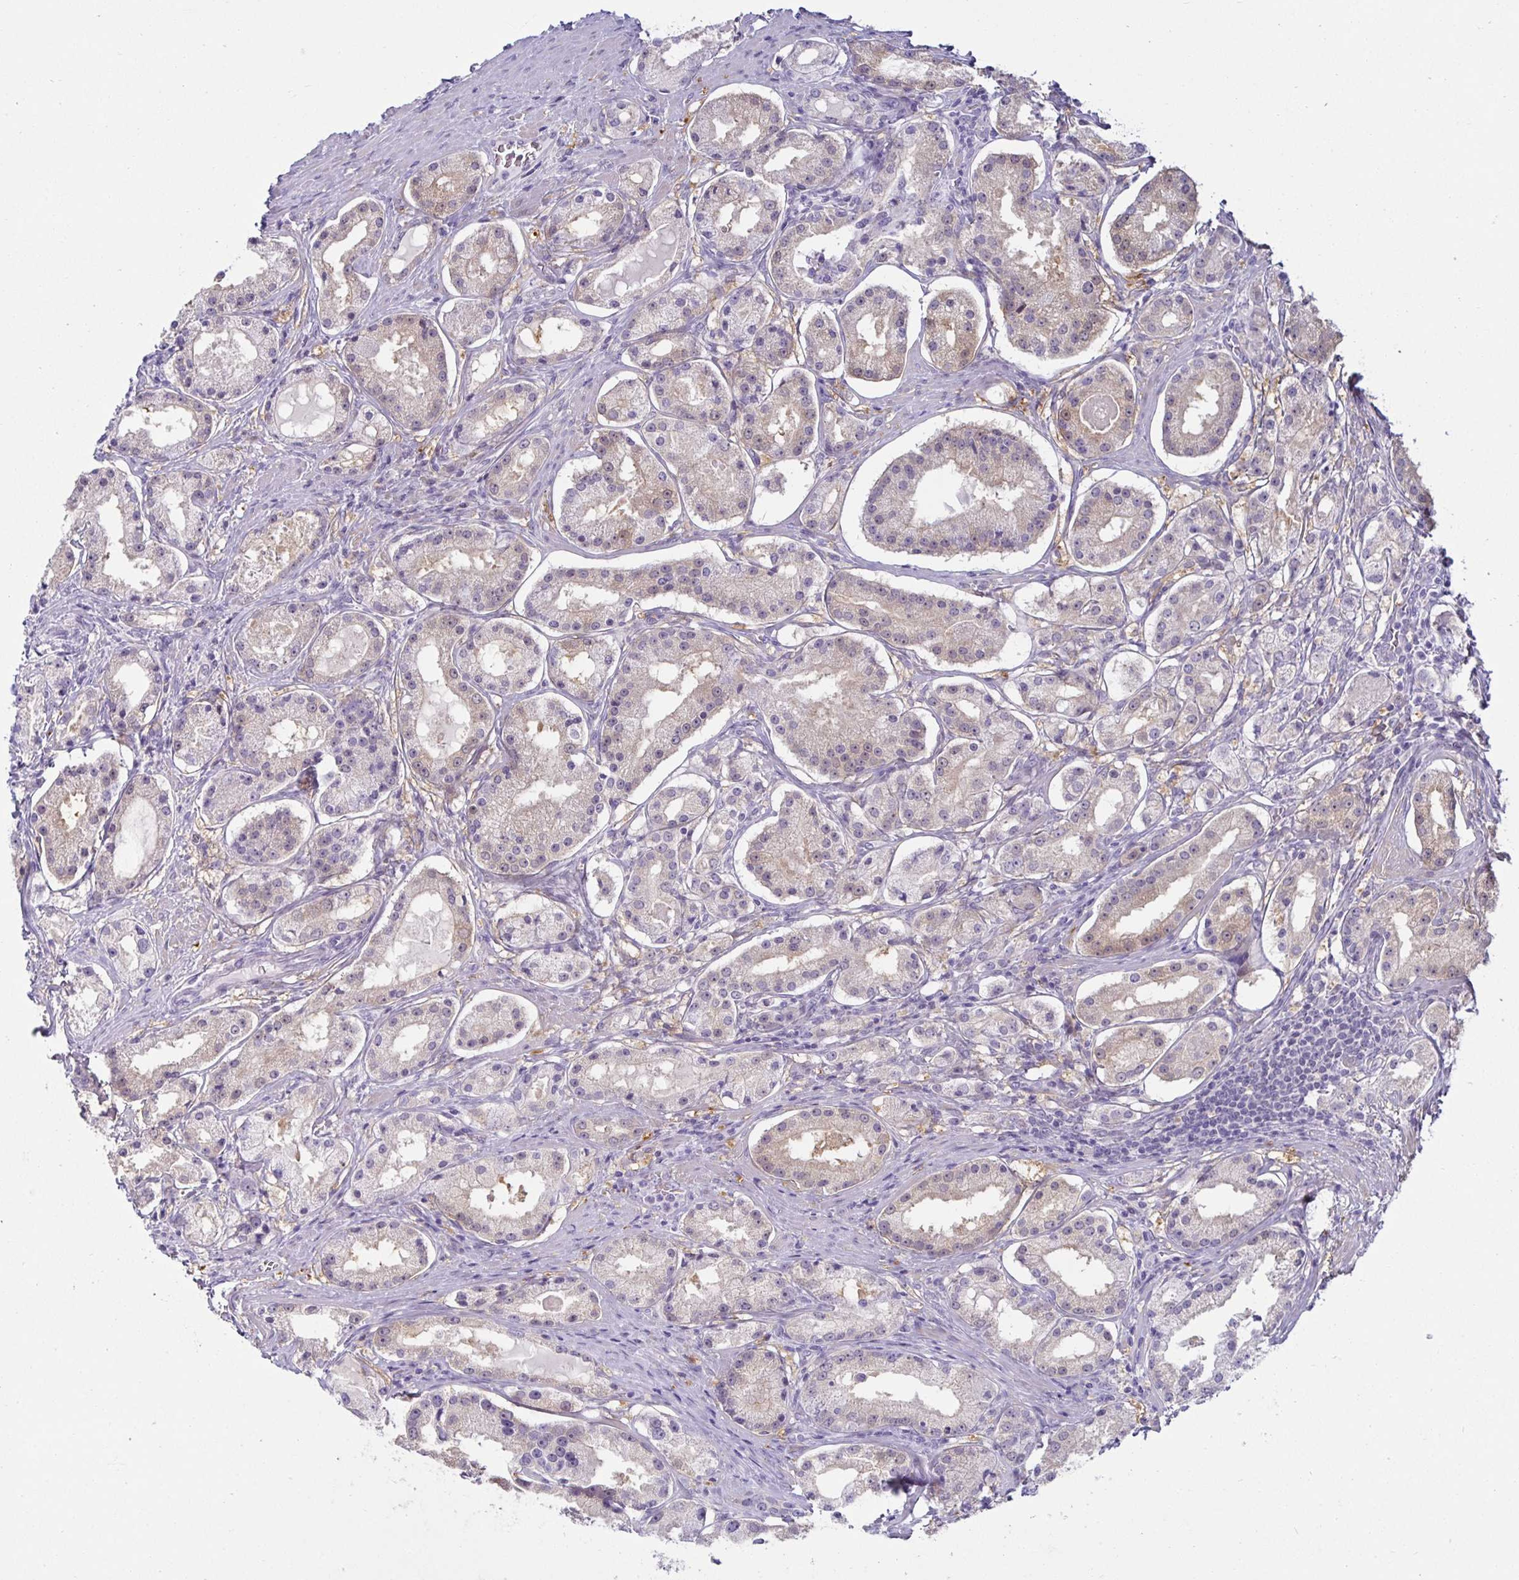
{"staining": {"intensity": "weak", "quantity": "25%-75%", "location": "cytoplasmic/membranous"}, "tissue": "prostate cancer", "cell_type": "Tumor cells", "image_type": "cancer", "snomed": [{"axis": "morphology", "description": "Adenocarcinoma, Low grade"}, {"axis": "topography", "description": "Prostate"}], "caption": "Immunohistochemical staining of low-grade adenocarcinoma (prostate) displays low levels of weak cytoplasmic/membranous positivity in about 25%-75% of tumor cells.", "gene": "MON2", "patient": {"sex": "male", "age": 57}}